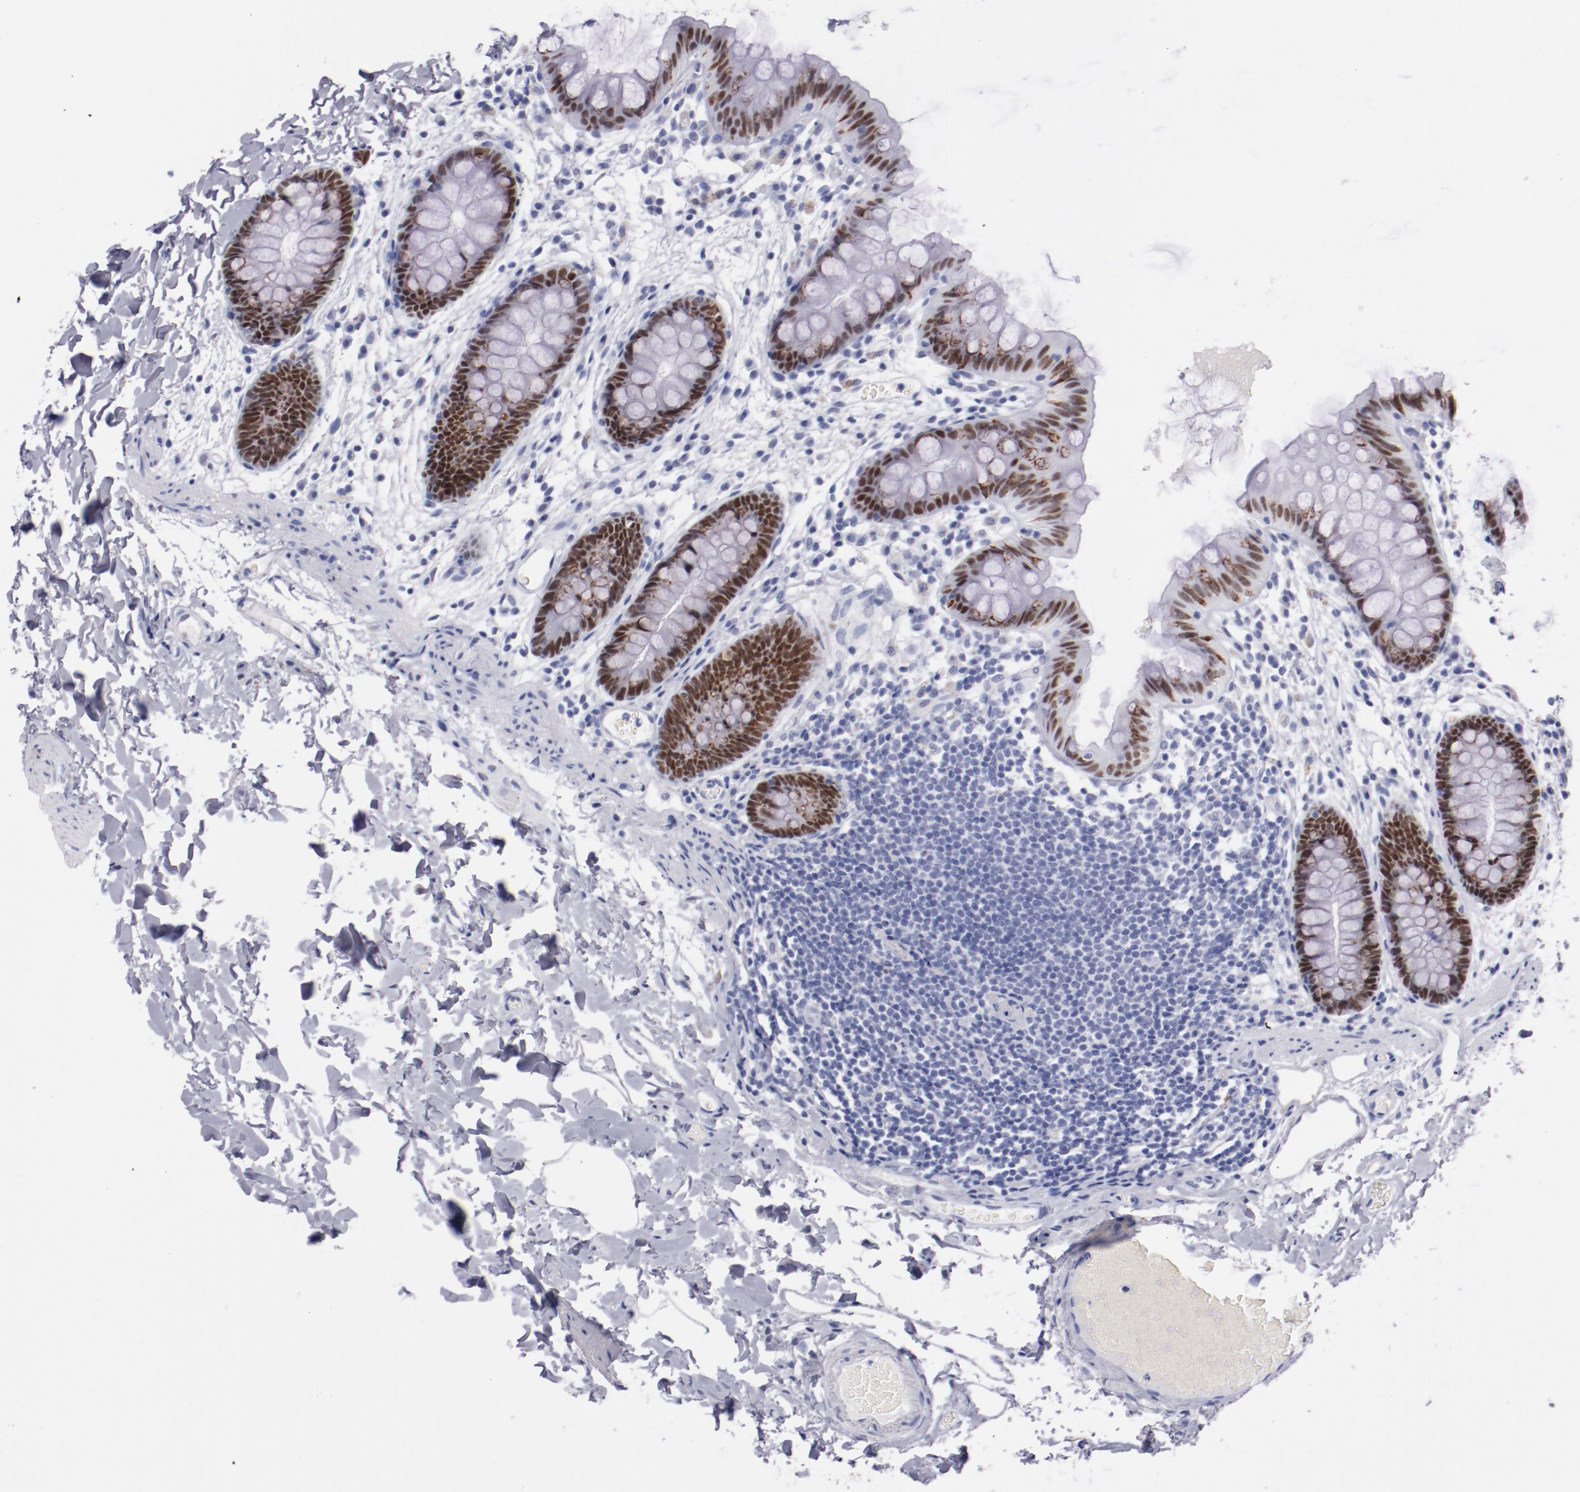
{"staining": {"intensity": "negative", "quantity": "none", "location": "none"}, "tissue": "colon", "cell_type": "Endothelial cells", "image_type": "normal", "snomed": [{"axis": "morphology", "description": "Normal tissue, NOS"}, {"axis": "topography", "description": "Smooth muscle"}, {"axis": "topography", "description": "Colon"}], "caption": "Immunohistochemistry (IHC) of unremarkable human colon demonstrates no expression in endothelial cells. (DAB (3,3'-diaminobenzidine) IHC, high magnification).", "gene": "HNF1B", "patient": {"sex": "male", "age": 67}}